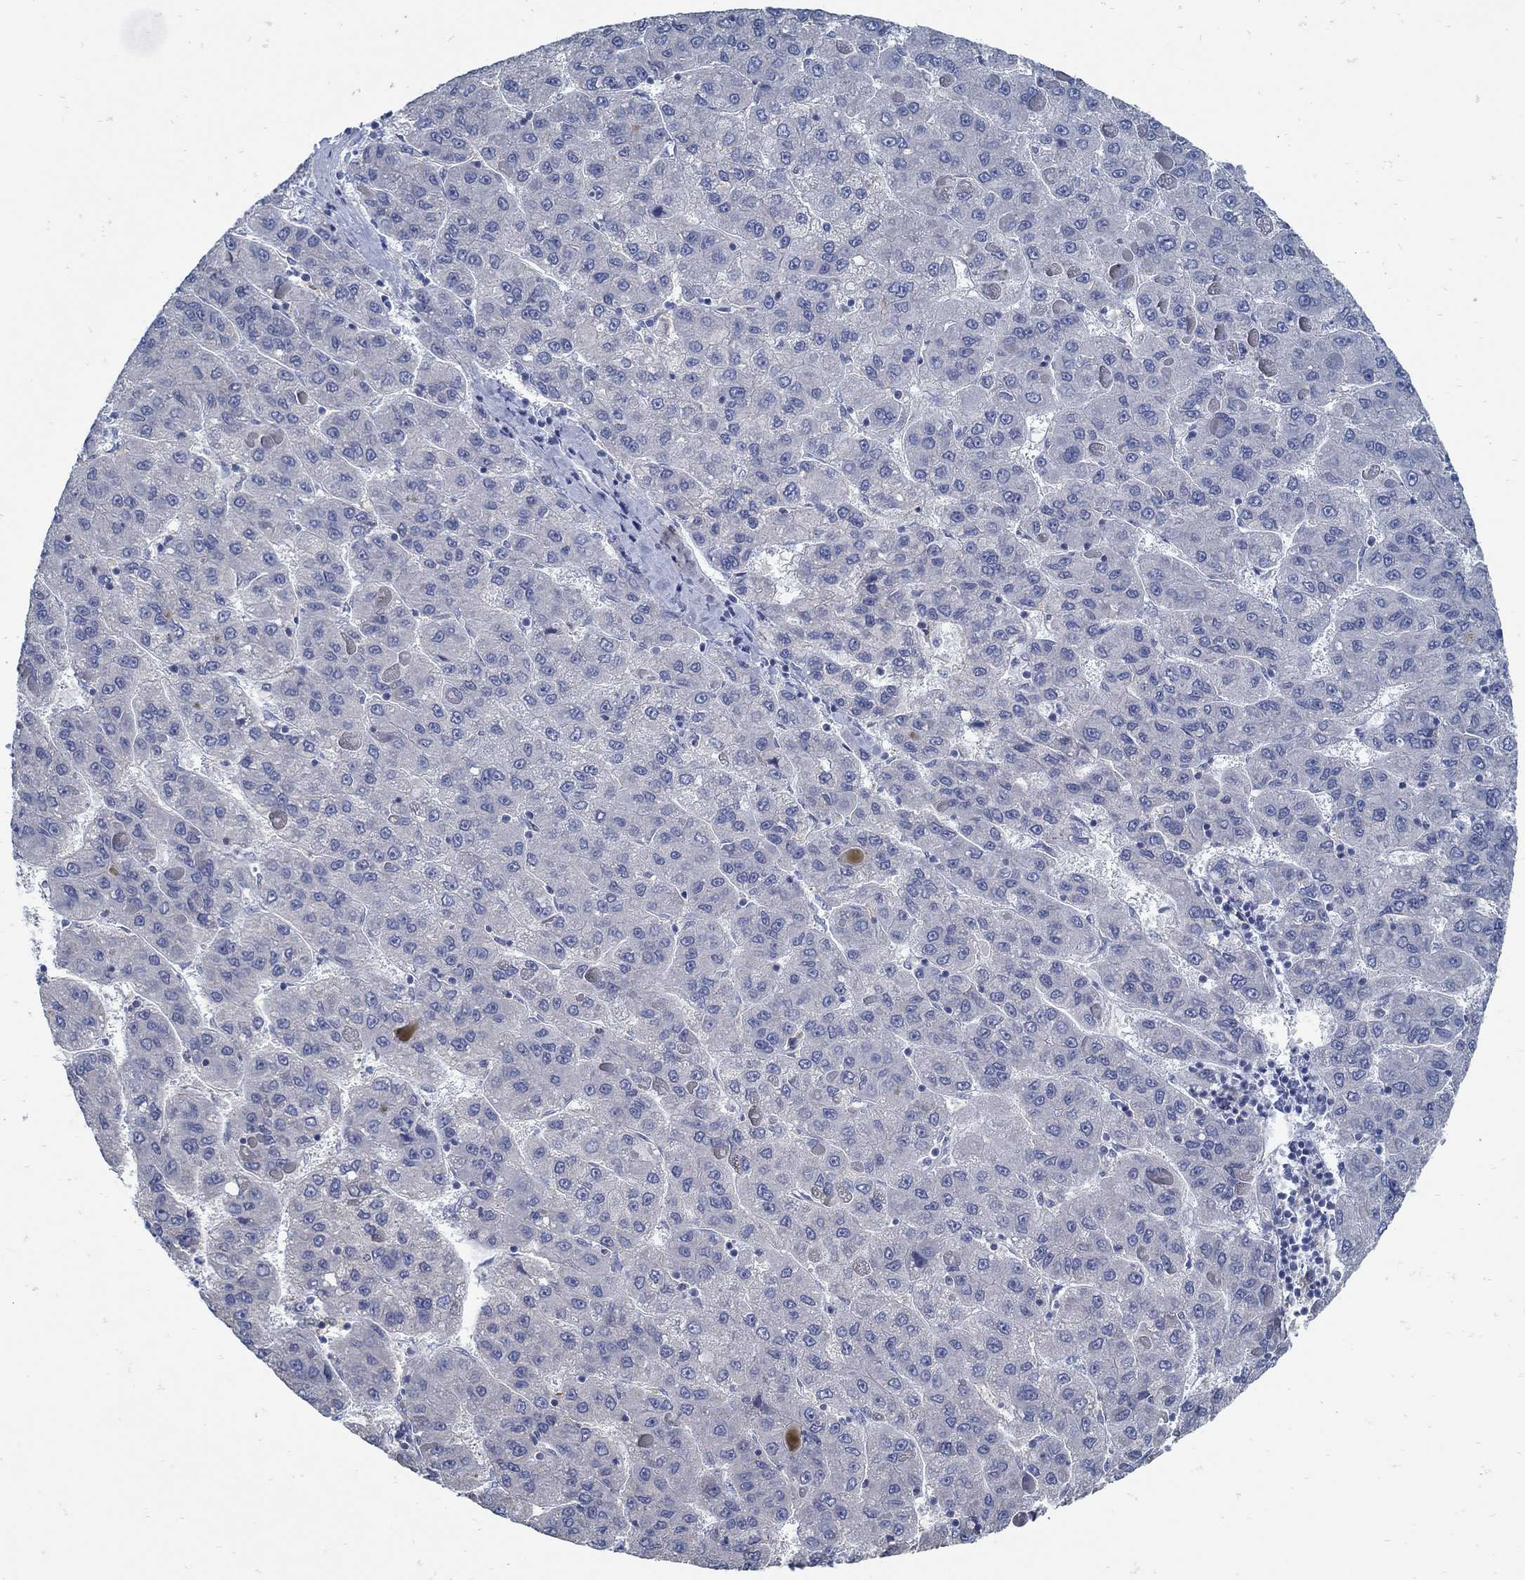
{"staining": {"intensity": "negative", "quantity": "none", "location": "none"}, "tissue": "liver cancer", "cell_type": "Tumor cells", "image_type": "cancer", "snomed": [{"axis": "morphology", "description": "Carcinoma, Hepatocellular, NOS"}, {"axis": "topography", "description": "Liver"}], "caption": "Human liver cancer stained for a protein using immunohistochemistry (IHC) shows no positivity in tumor cells.", "gene": "ZFAND4", "patient": {"sex": "female", "age": 82}}